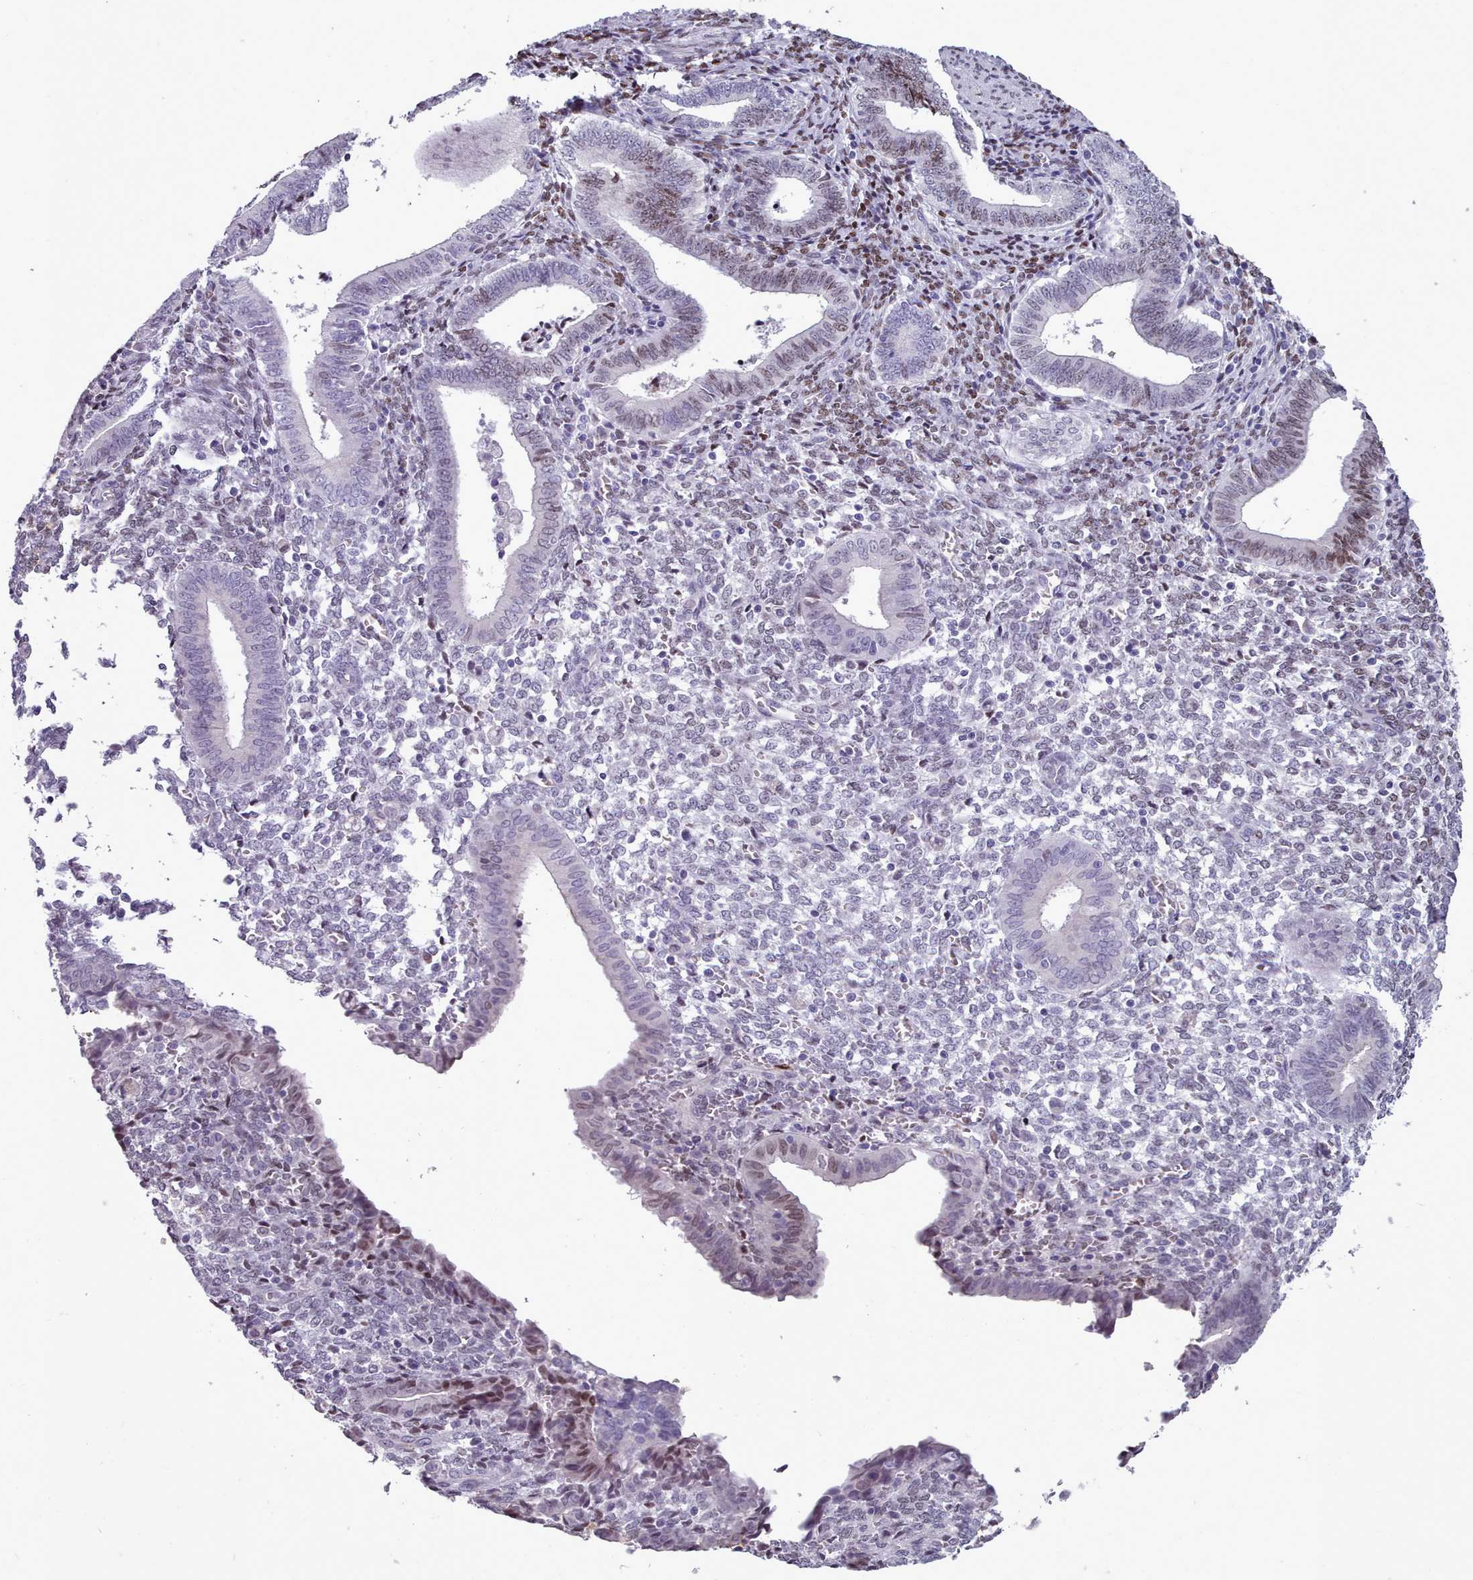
{"staining": {"intensity": "moderate", "quantity": "25%-75%", "location": "nuclear"}, "tissue": "endometrium", "cell_type": "Cells in endometrial stroma", "image_type": "normal", "snomed": [{"axis": "morphology", "description": "Normal tissue, NOS"}, {"axis": "topography", "description": "Other"}, {"axis": "topography", "description": "Endometrium"}], "caption": "Endometrium stained with DAB (3,3'-diaminobenzidine) IHC reveals medium levels of moderate nuclear positivity in about 25%-75% of cells in endometrial stroma. Using DAB (3,3'-diaminobenzidine) (brown) and hematoxylin (blue) stains, captured at high magnification using brightfield microscopy.", "gene": "KCNT2", "patient": {"sex": "female", "age": 44}}